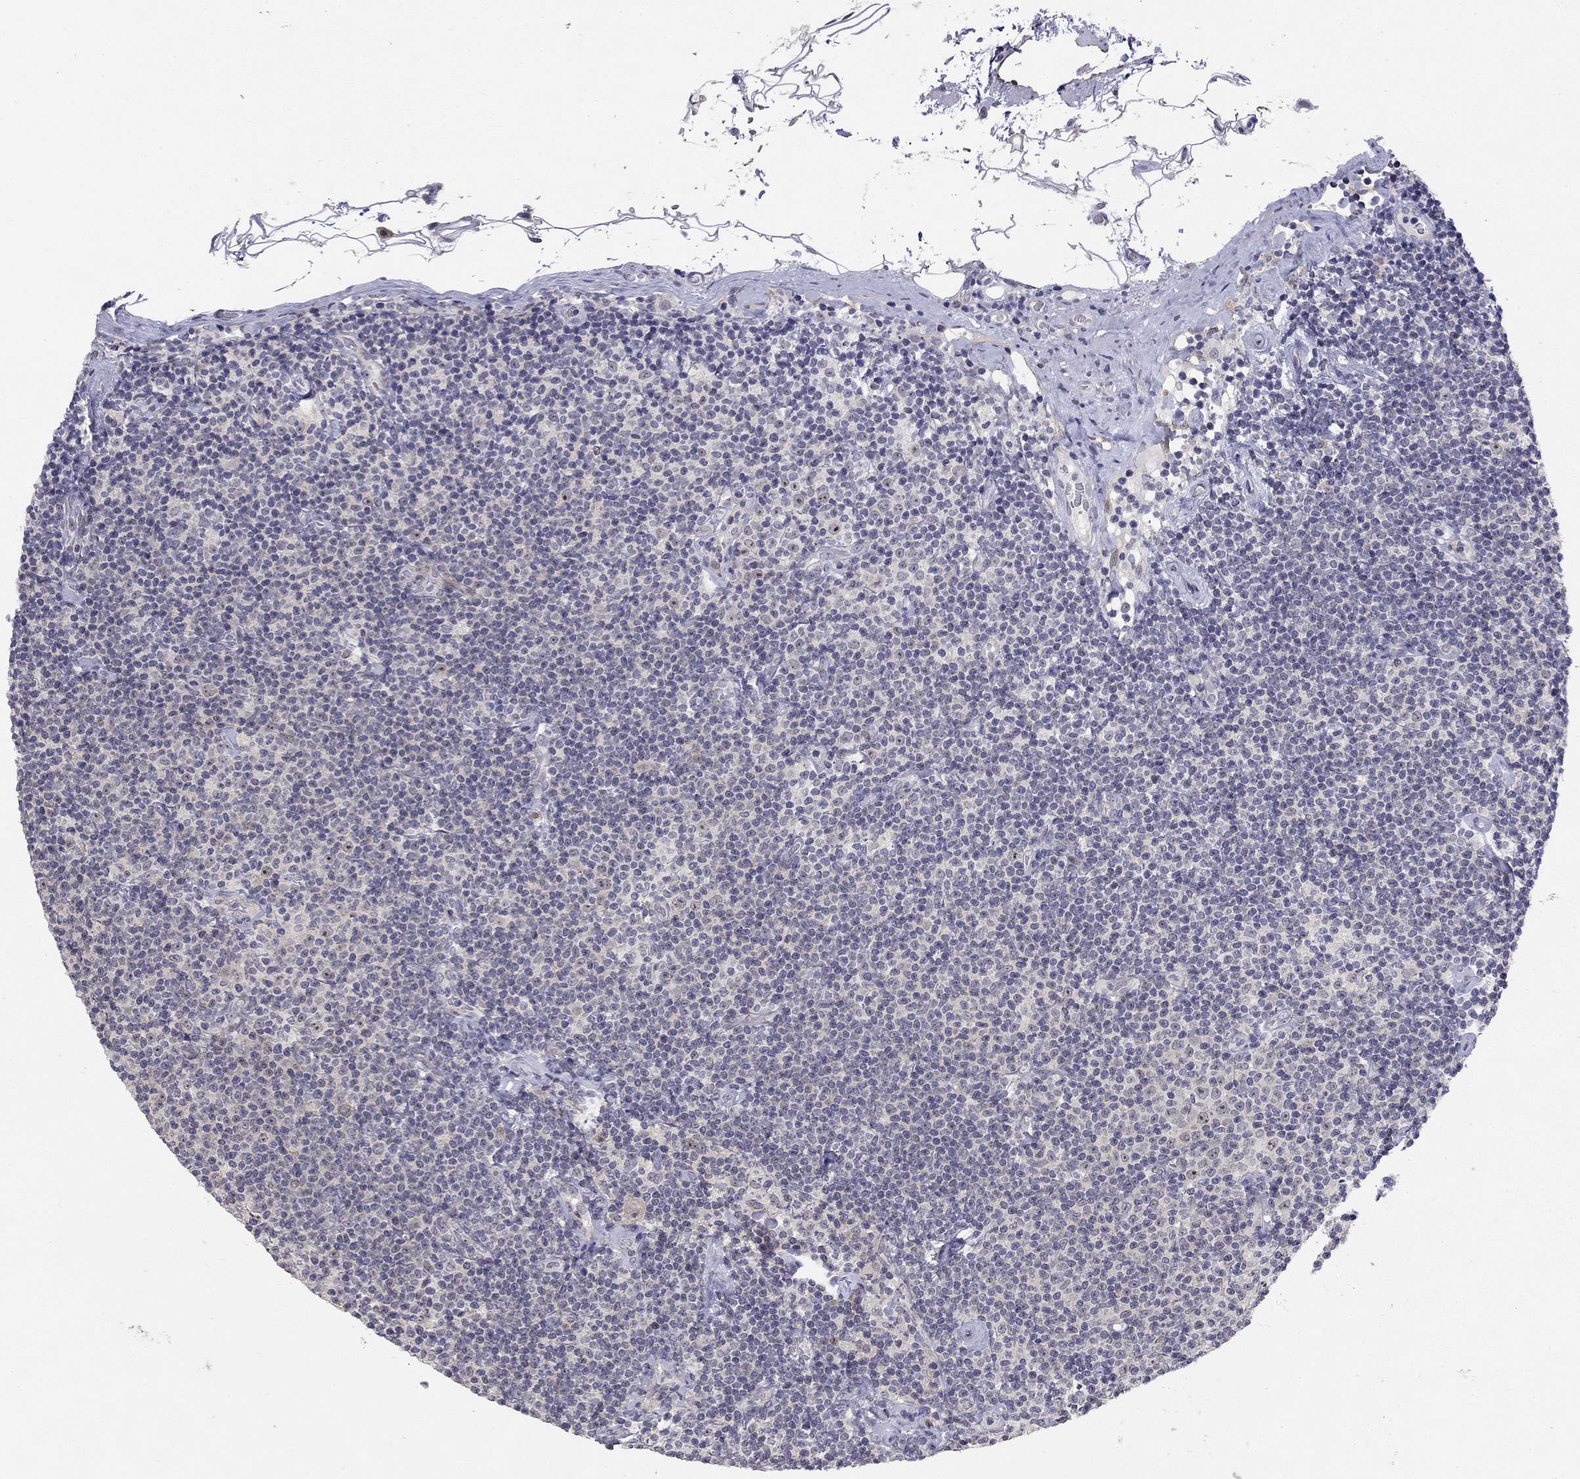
{"staining": {"intensity": "negative", "quantity": "none", "location": "none"}, "tissue": "lymphoma", "cell_type": "Tumor cells", "image_type": "cancer", "snomed": [{"axis": "morphology", "description": "Malignant lymphoma, non-Hodgkin's type, Low grade"}, {"axis": "topography", "description": "Lymph node"}], "caption": "A micrograph of lymphoma stained for a protein reveals no brown staining in tumor cells.", "gene": "STXBP6", "patient": {"sex": "male", "age": 81}}